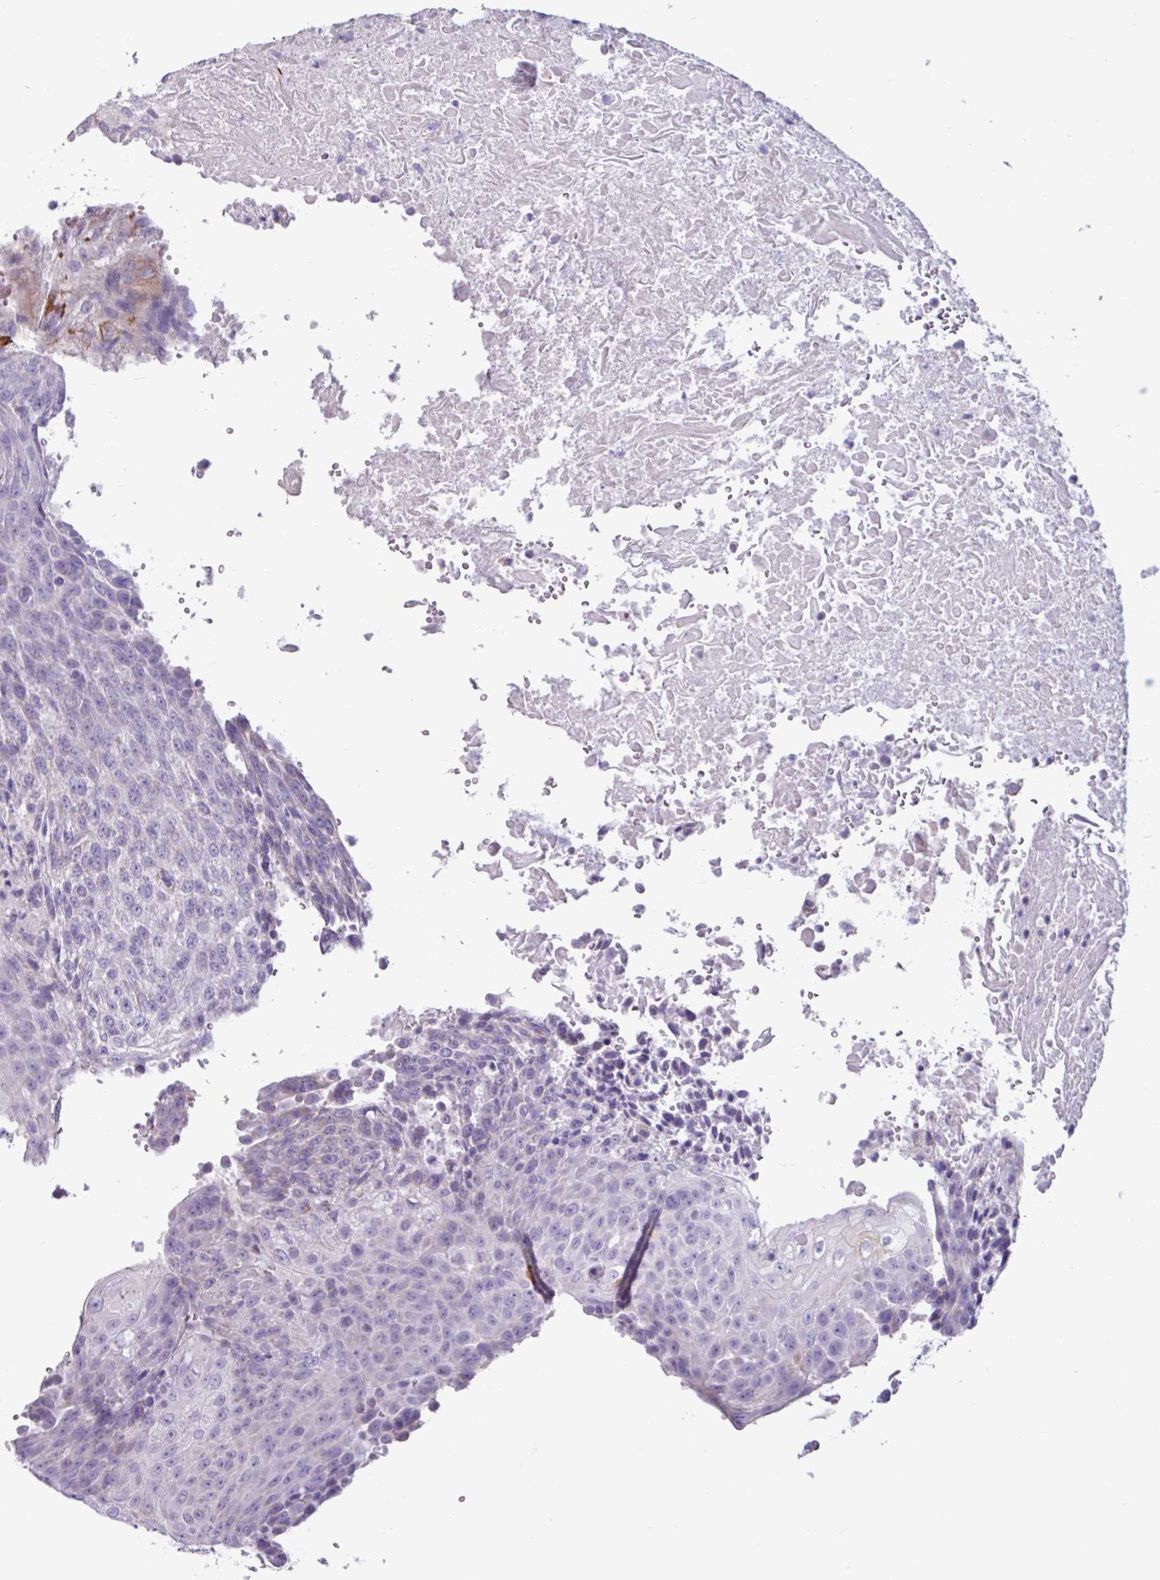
{"staining": {"intensity": "negative", "quantity": "none", "location": "none"}, "tissue": "urothelial cancer", "cell_type": "Tumor cells", "image_type": "cancer", "snomed": [{"axis": "morphology", "description": "Urothelial carcinoma, High grade"}, {"axis": "topography", "description": "Urinary bladder"}], "caption": "Tumor cells are negative for brown protein staining in urothelial cancer.", "gene": "BTD", "patient": {"sex": "female", "age": 63}}